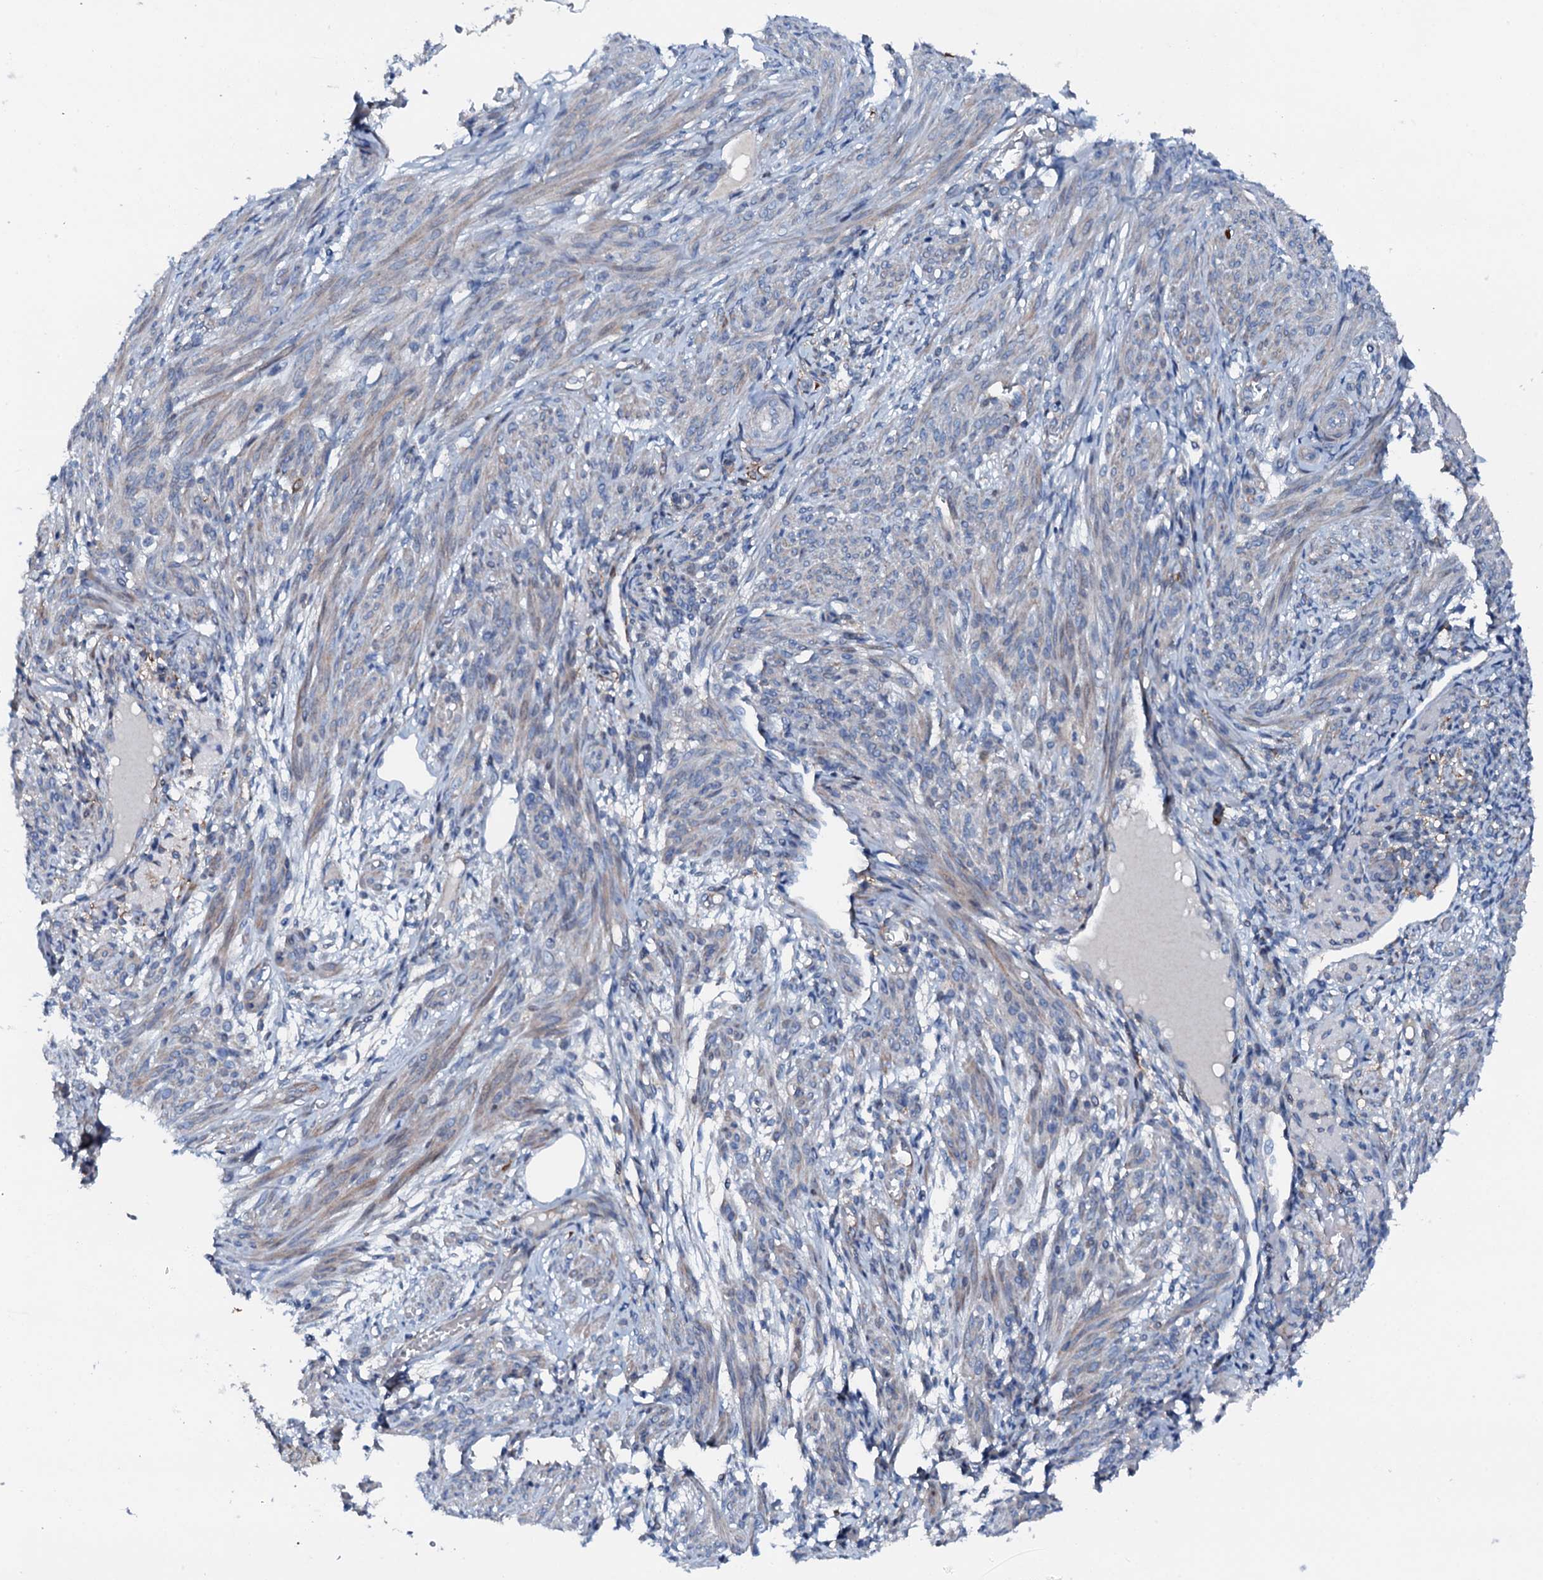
{"staining": {"intensity": "moderate", "quantity": "25%-75%", "location": "cytoplasmic/membranous"}, "tissue": "smooth muscle", "cell_type": "Smooth muscle cells", "image_type": "normal", "snomed": [{"axis": "morphology", "description": "Normal tissue, NOS"}, {"axis": "topography", "description": "Smooth muscle"}], "caption": "Smooth muscle stained with DAB (3,3'-diaminobenzidine) immunohistochemistry (IHC) displays medium levels of moderate cytoplasmic/membranous staining in about 25%-75% of smooth muscle cells.", "gene": "GFOD2", "patient": {"sex": "female", "age": 39}}